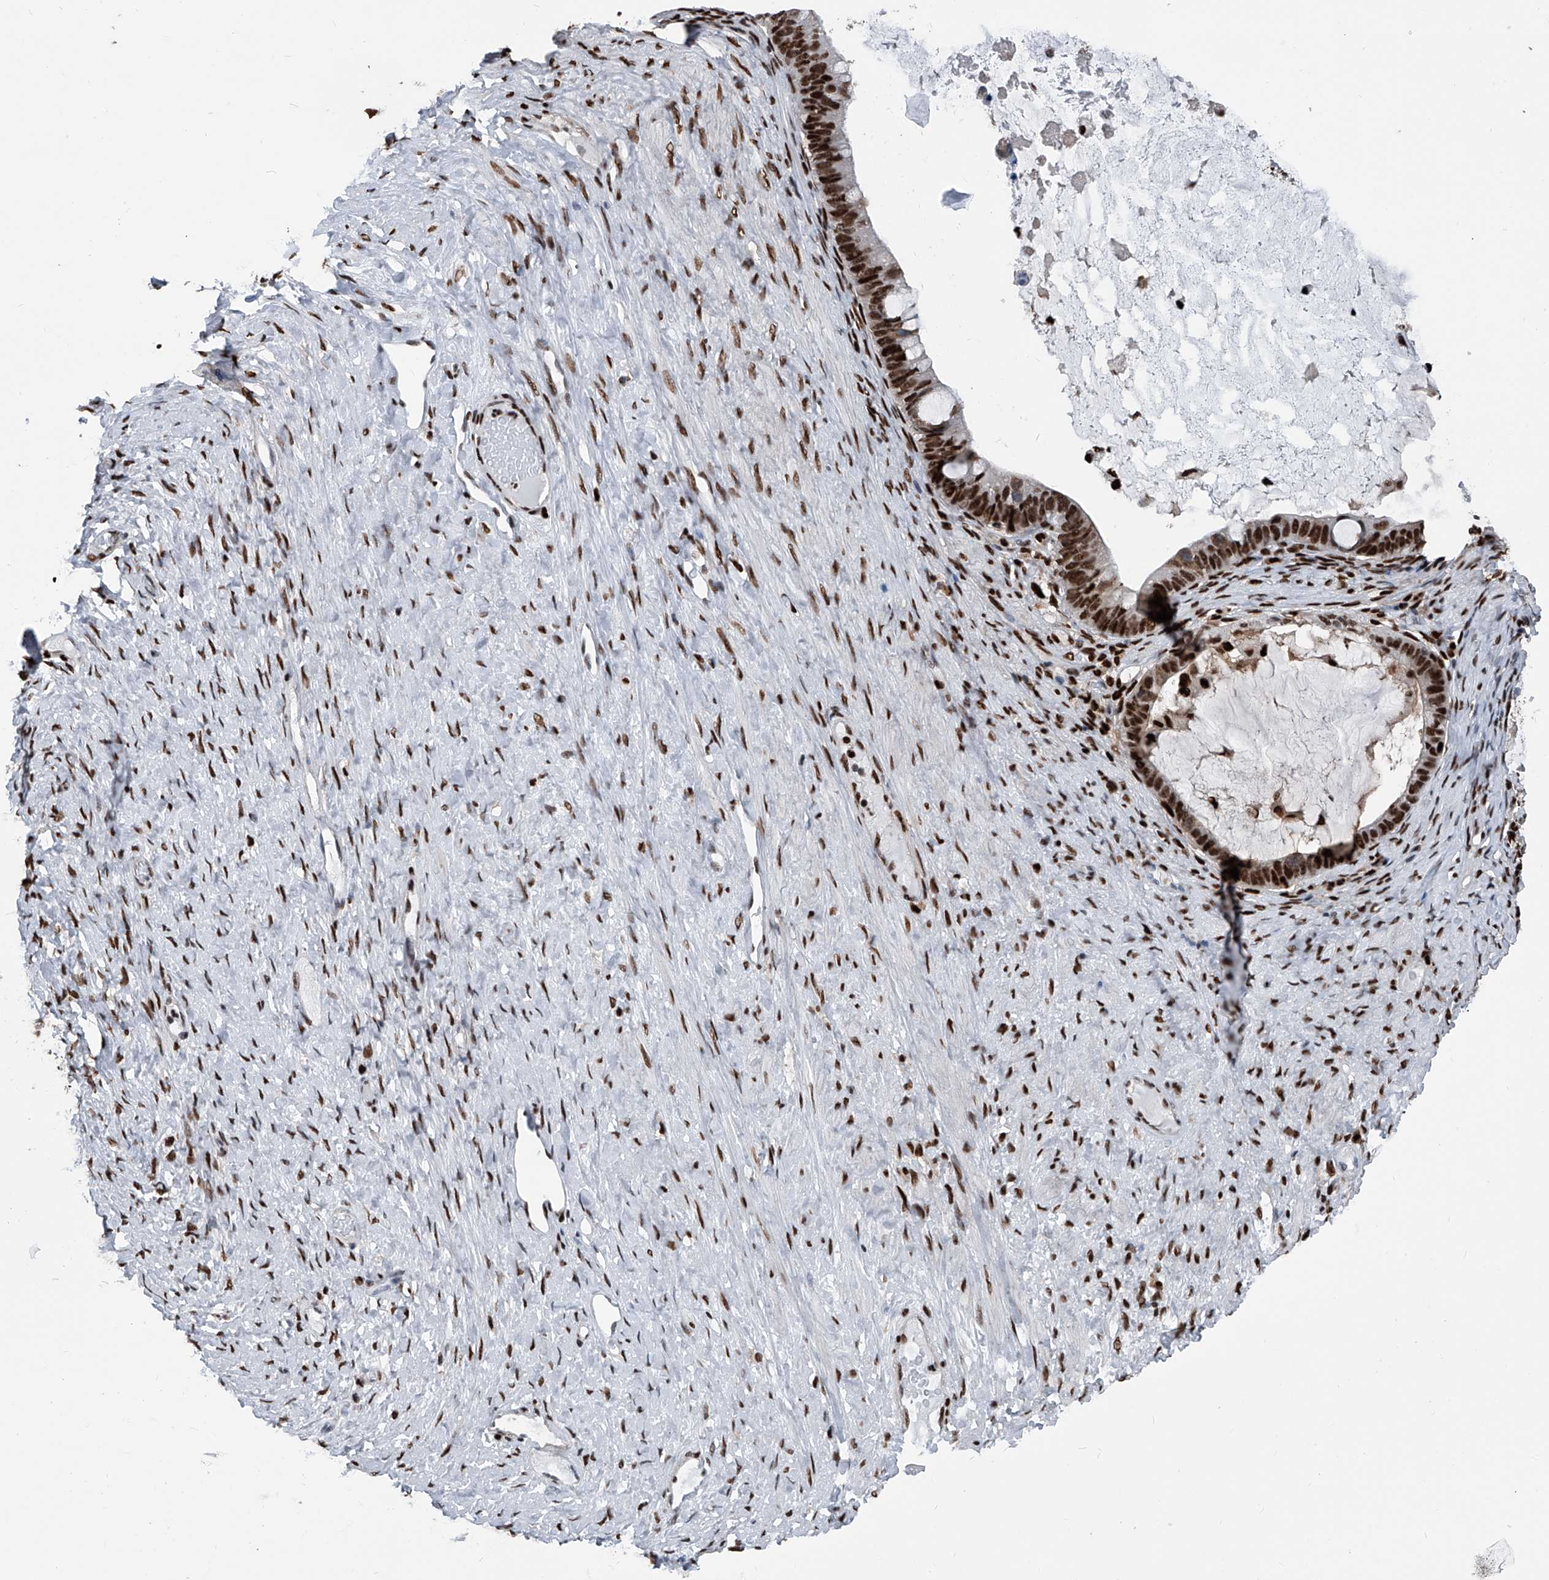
{"staining": {"intensity": "moderate", "quantity": ">75%", "location": "nuclear"}, "tissue": "ovarian cancer", "cell_type": "Tumor cells", "image_type": "cancer", "snomed": [{"axis": "morphology", "description": "Cystadenocarcinoma, mucinous, NOS"}, {"axis": "topography", "description": "Ovary"}], "caption": "The photomicrograph exhibits a brown stain indicating the presence of a protein in the nuclear of tumor cells in ovarian mucinous cystadenocarcinoma.", "gene": "FKBP5", "patient": {"sex": "female", "age": 61}}